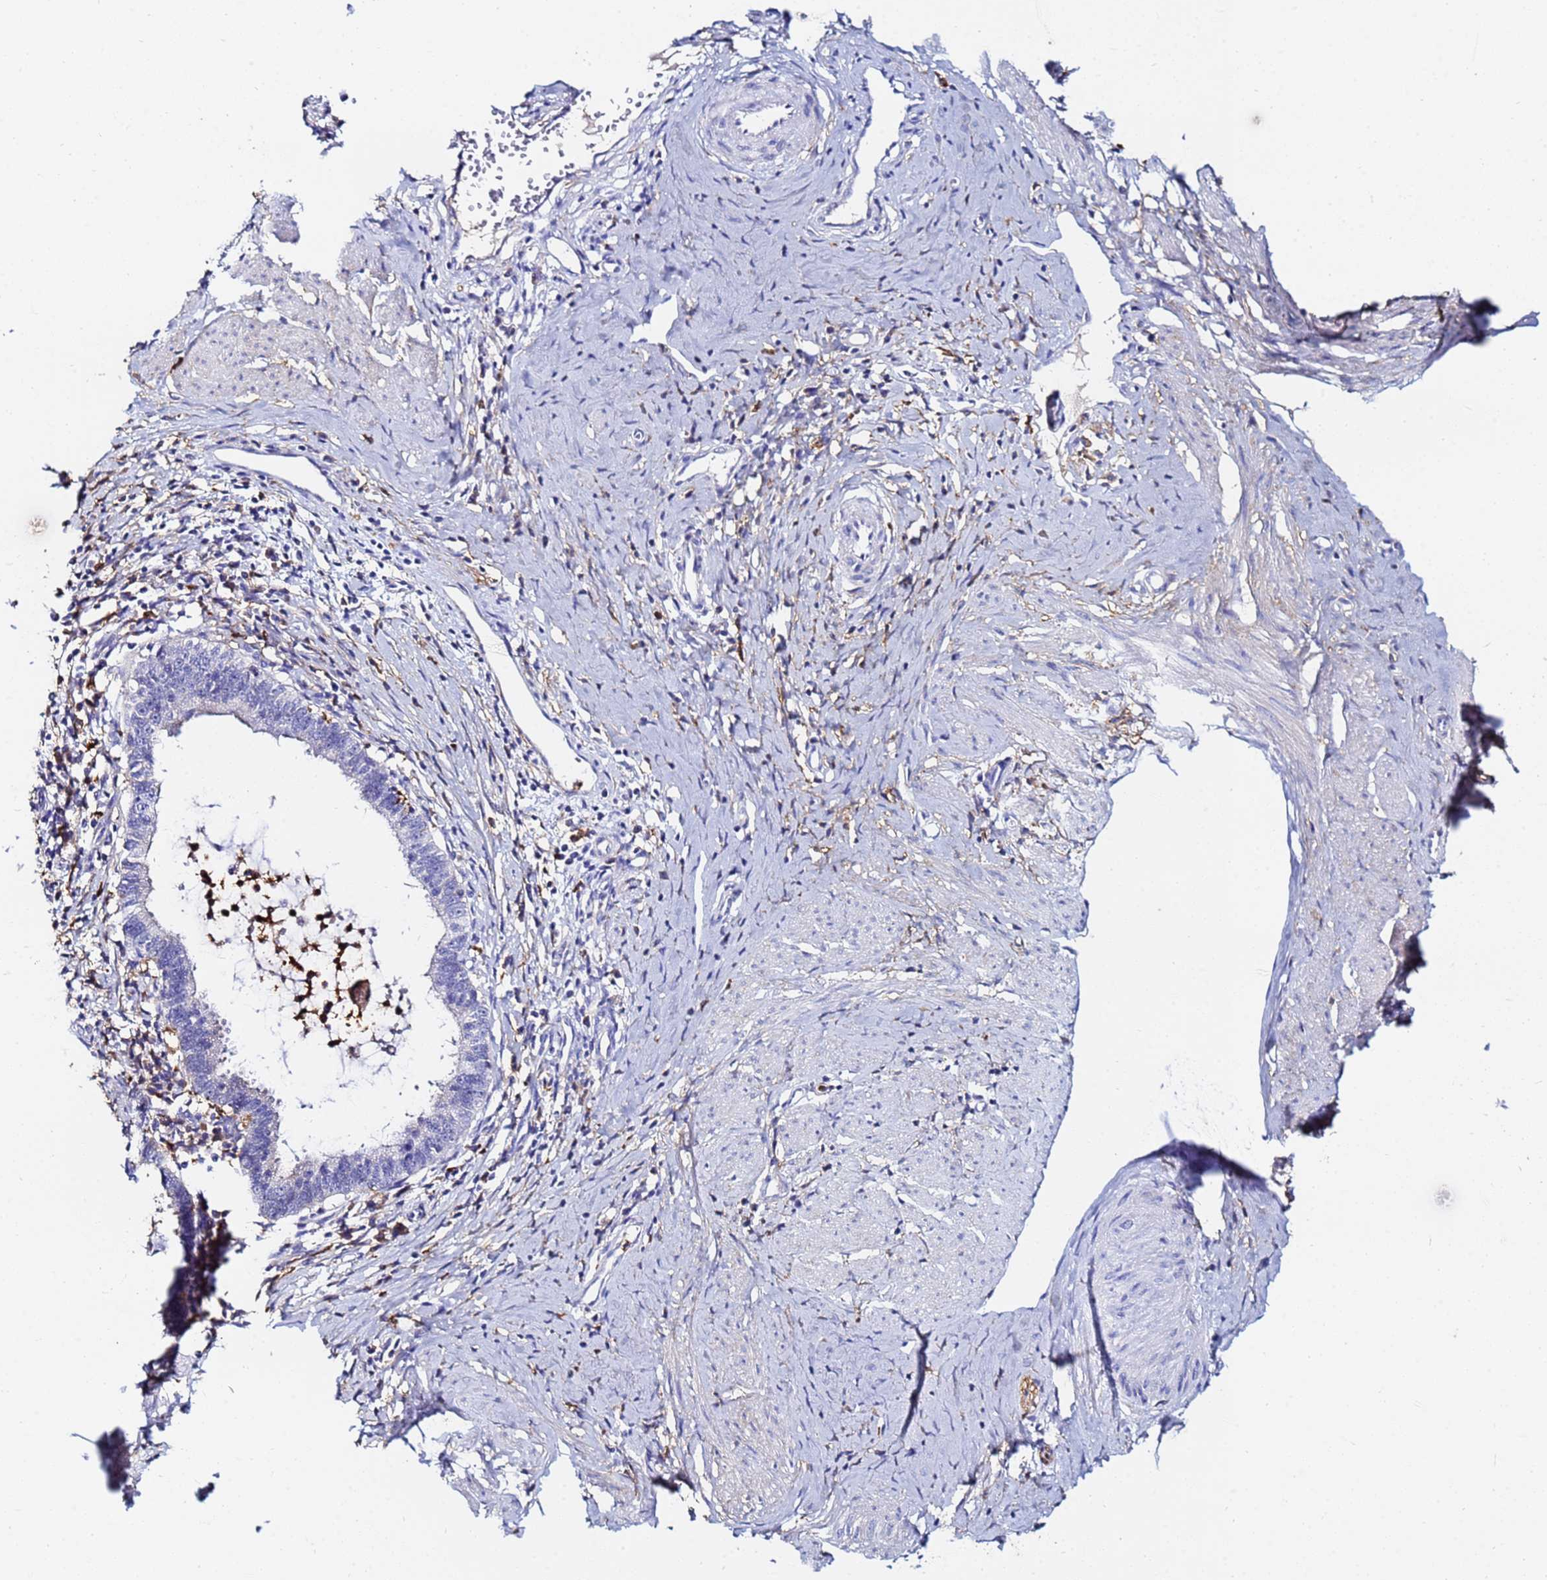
{"staining": {"intensity": "negative", "quantity": "none", "location": "none"}, "tissue": "cervical cancer", "cell_type": "Tumor cells", "image_type": "cancer", "snomed": [{"axis": "morphology", "description": "Adenocarcinoma, NOS"}, {"axis": "topography", "description": "Cervix"}], "caption": "Immunohistochemical staining of adenocarcinoma (cervical) exhibits no significant staining in tumor cells.", "gene": "BASP1", "patient": {"sex": "female", "age": 36}}